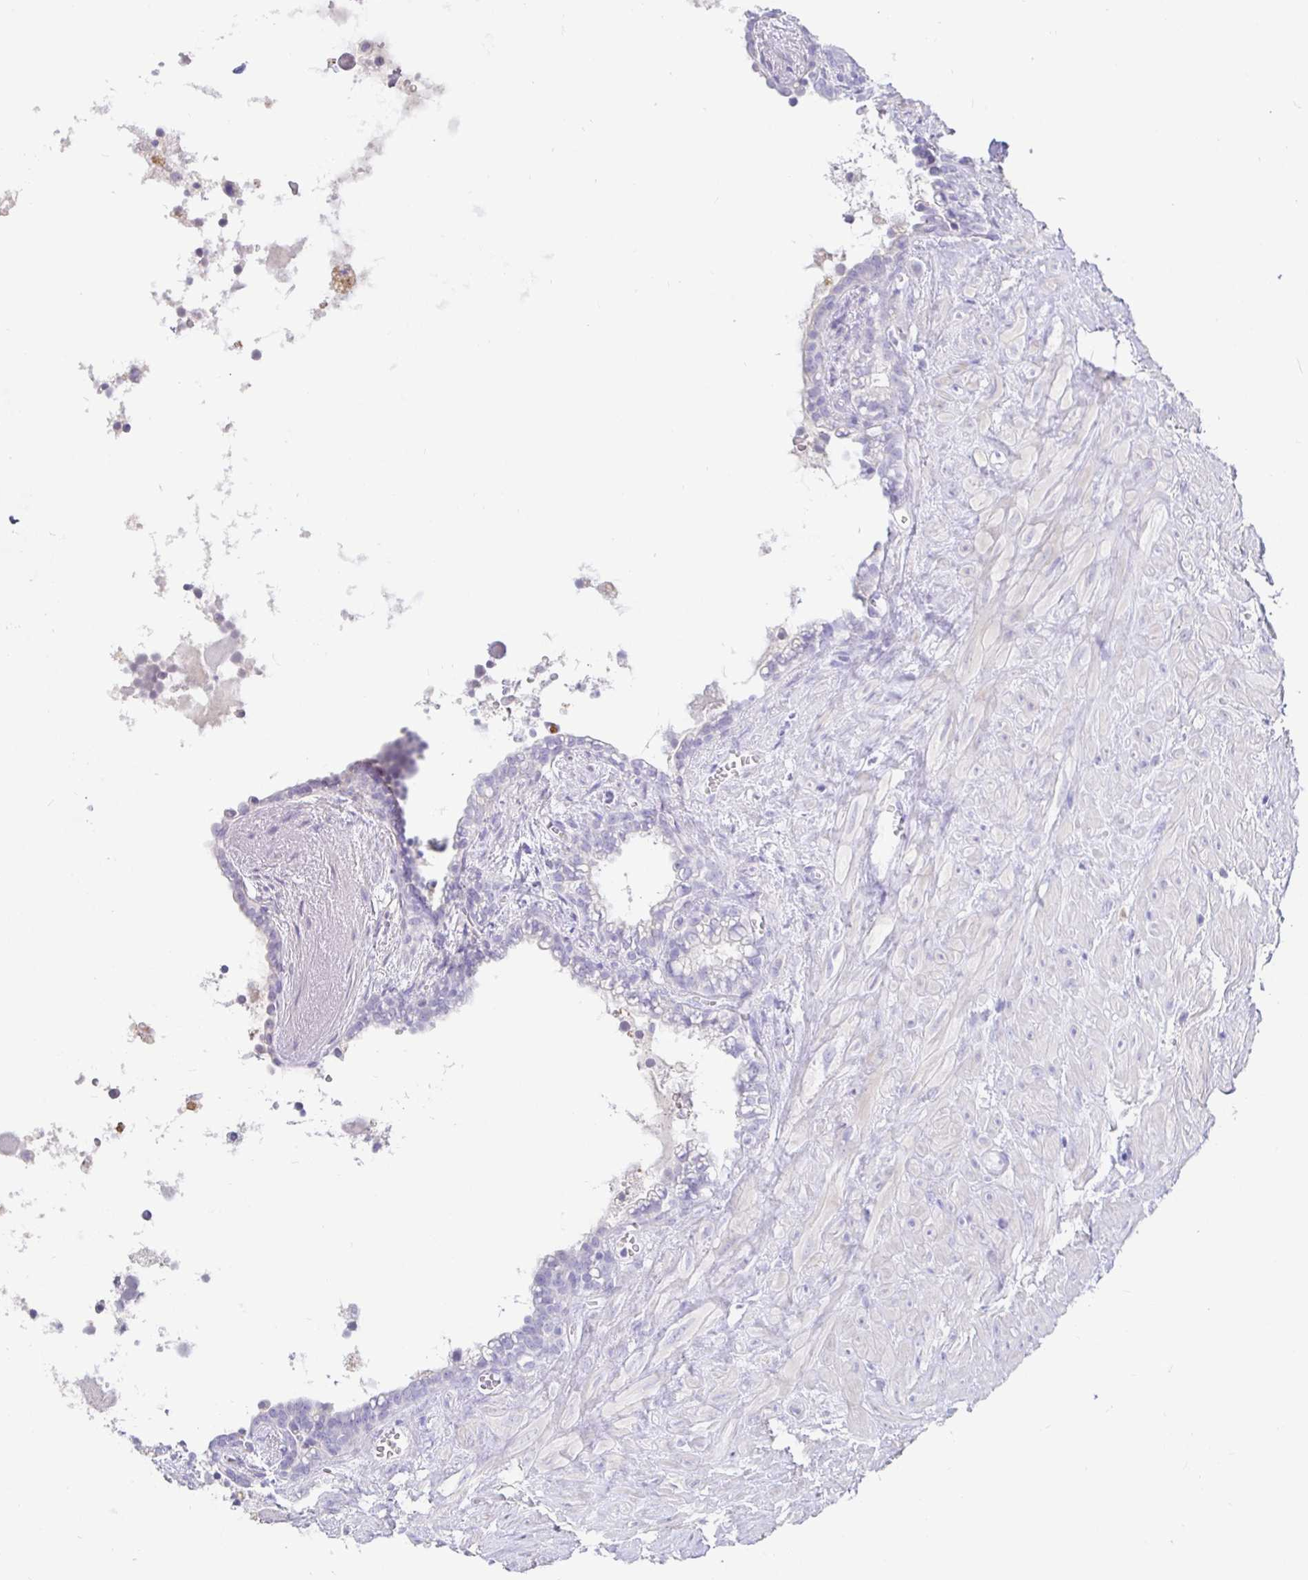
{"staining": {"intensity": "negative", "quantity": "none", "location": "none"}, "tissue": "seminal vesicle", "cell_type": "Glandular cells", "image_type": "normal", "snomed": [{"axis": "morphology", "description": "Normal tissue, NOS"}, {"axis": "topography", "description": "Seminal veicle"}], "caption": "An immunohistochemistry photomicrograph of normal seminal vesicle is shown. There is no staining in glandular cells of seminal vesicle.", "gene": "TPTE", "patient": {"sex": "male", "age": 76}}